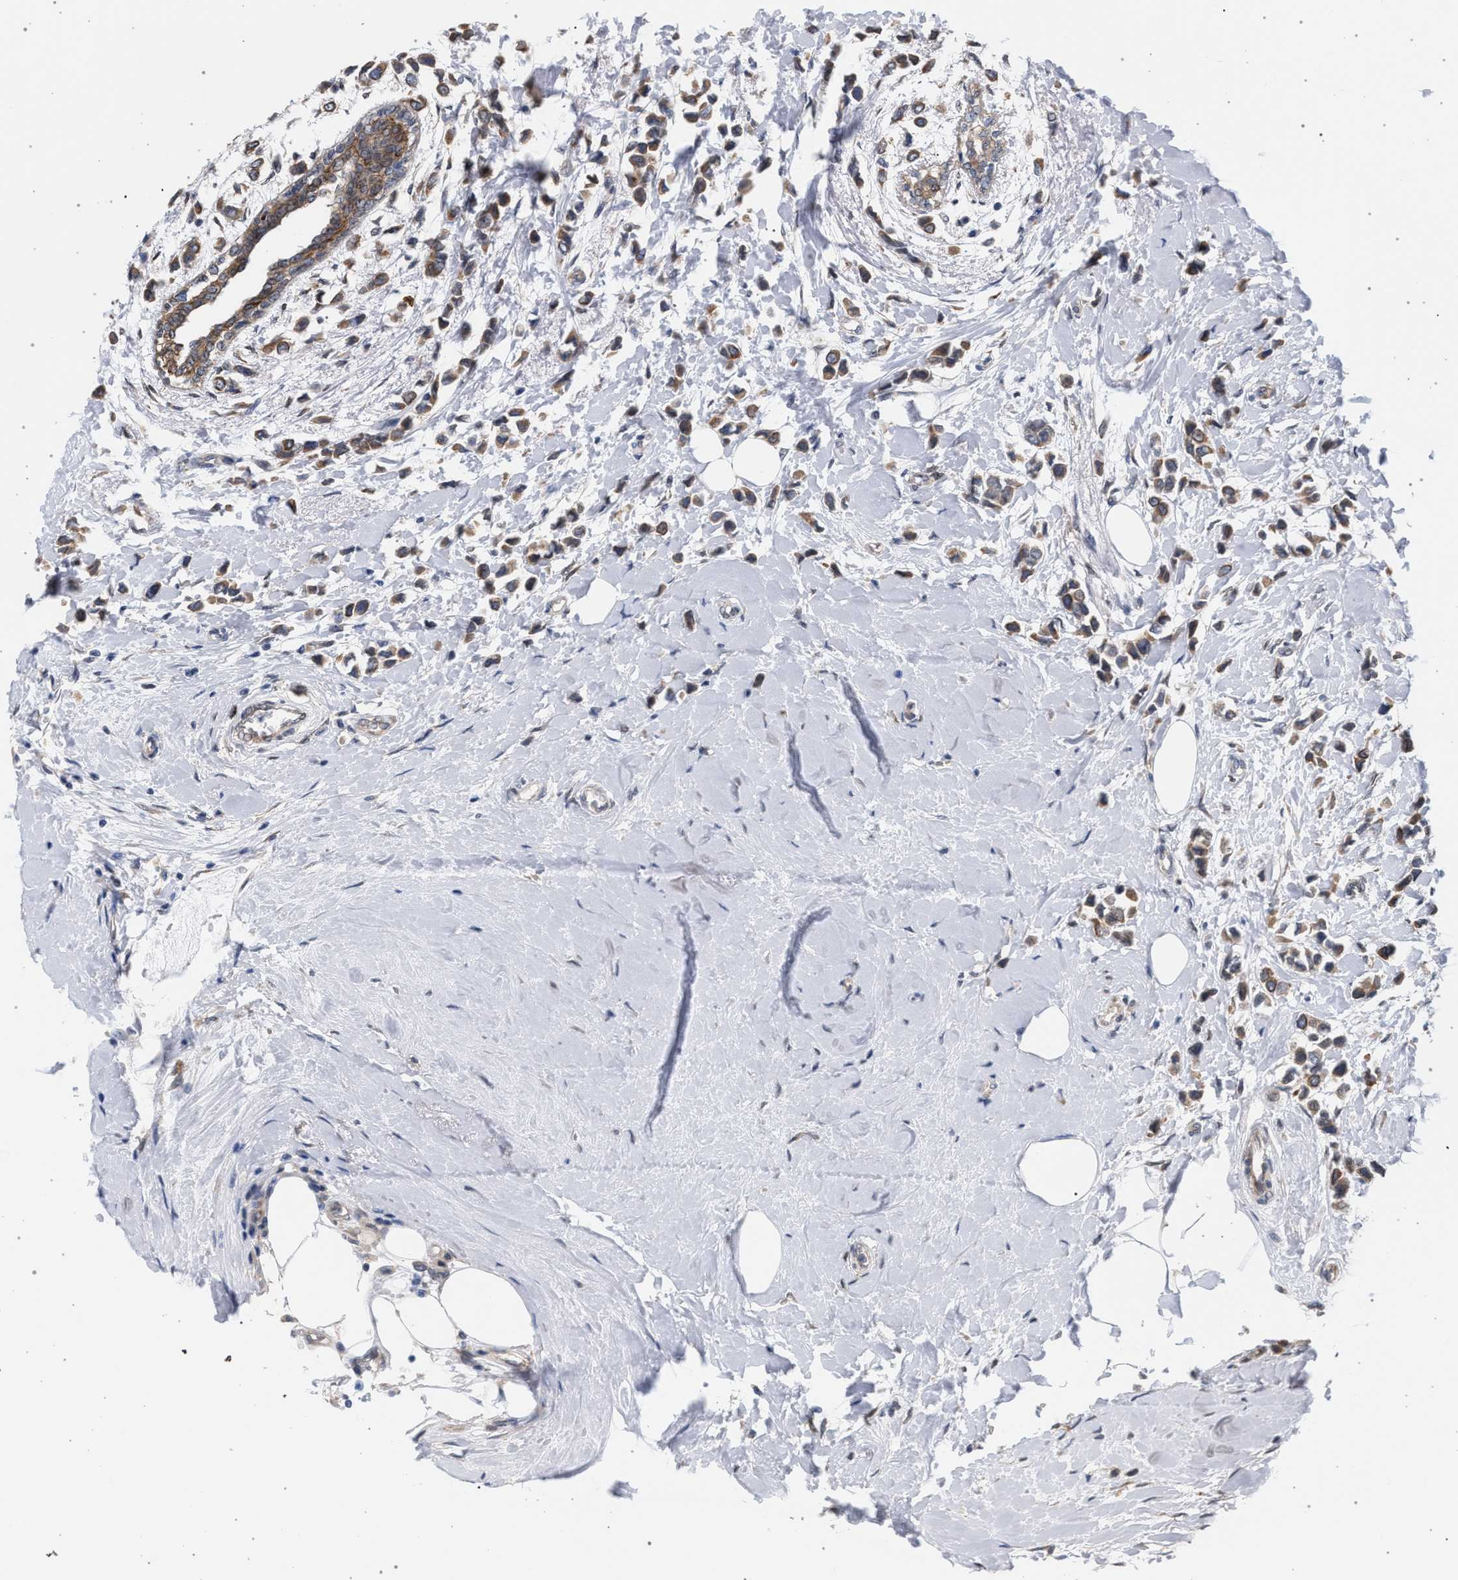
{"staining": {"intensity": "moderate", "quantity": ">75%", "location": "cytoplasmic/membranous"}, "tissue": "breast cancer", "cell_type": "Tumor cells", "image_type": "cancer", "snomed": [{"axis": "morphology", "description": "Lobular carcinoma"}, {"axis": "topography", "description": "Breast"}], "caption": "DAB immunohistochemical staining of human lobular carcinoma (breast) displays moderate cytoplasmic/membranous protein expression in about >75% of tumor cells. Ihc stains the protein in brown and the nuclei are stained blue.", "gene": "ARPC5L", "patient": {"sex": "female", "age": 51}}